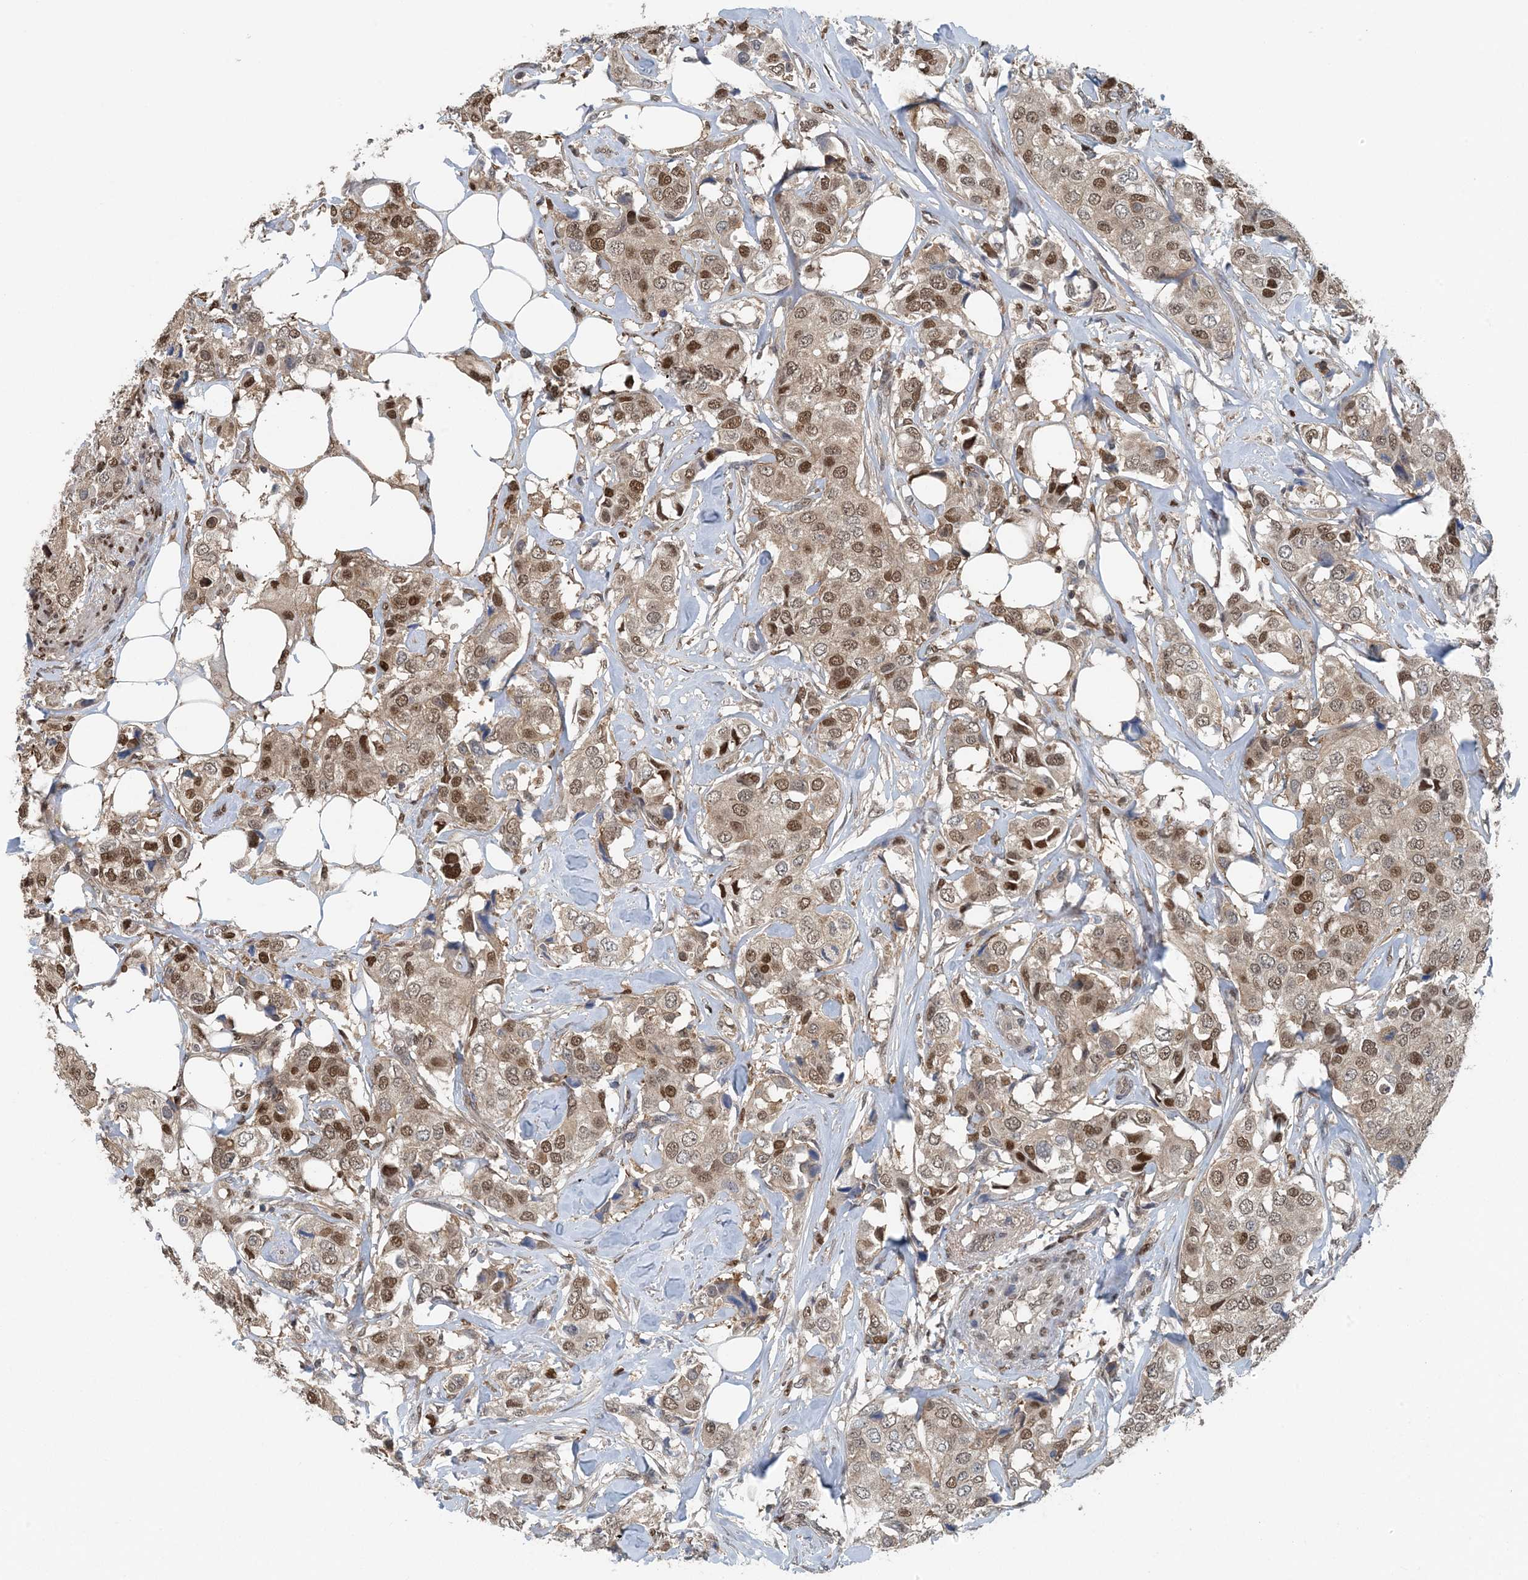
{"staining": {"intensity": "moderate", "quantity": ">75%", "location": "nuclear"}, "tissue": "breast cancer", "cell_type": "Tumor cells", "image_type": "cancer", "snomed": [{"axis": "morphology", "description": "Duct carcinoma"}, {"axis": "topography", "description": "Breast"}], "caption": "Immunohistochemical staining of human breast cancer (invasive ductal carcinoma) displays medium levels of moderate nuclear protein expression in approximately >75% of tumor cells. (DAB (3,3'-diaminobenzidine) IHC with brightfield microscopy, high magnification).", "gene": "HIKESHI", "patient": {"sex": "female", "age": 80}}